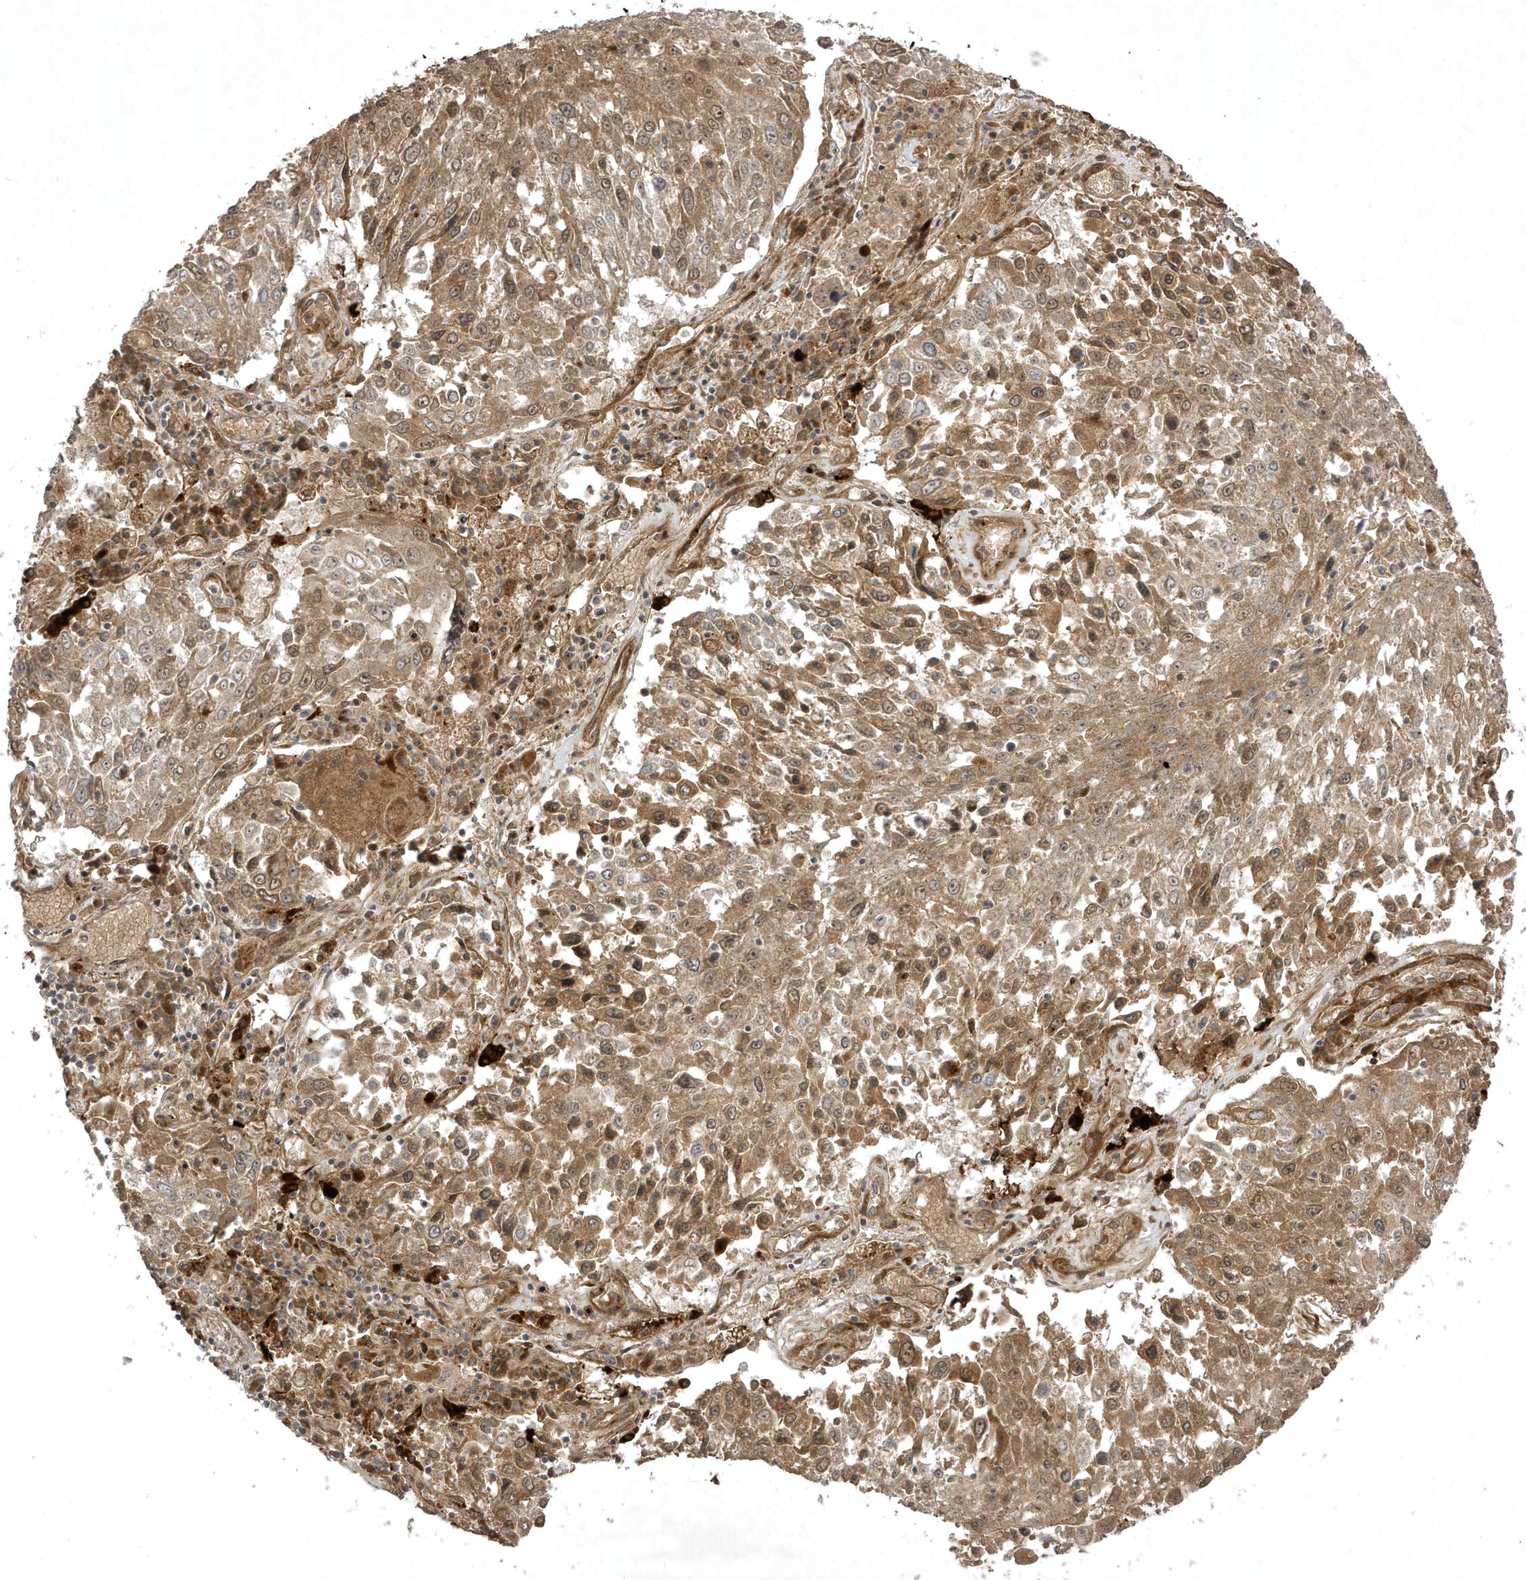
{"staining": {"intensity": "moderate", "quantity": ">75%", "location": "cytoplasmic/membranous"}, "tissue": "lung cancer", "cell_type": "Tumor cells", "image_type": "cancer", "snomed": [{"axis": "morphology", "description": "Squamous cell carcinoma, NOS"}, {"axis": "topography", "description": "Lung"}], "caption": "Tumor cells exhibit medium levels of moderate cytoplasmic/membranous expression in about >75% of cells in human lung squamous cell carcinoma.", "gene": "FAM83C", "patient": {"sex": "male", "age": 65}}